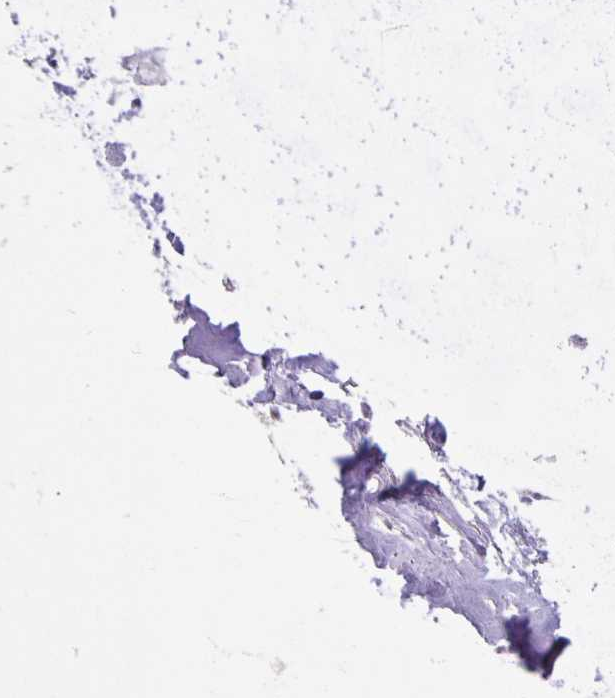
{"staining": {"intensity": "negative", "quantity": "none", "location": "none"}, "tissue": "adipose tissue", "cell_type": "Adipocytes", "image_type": "normal", "snomed": [{"axis": "morphology", "description": "Normal tissue, NOS"}, {"axis": "topography", "description": "Lymph node"}, {"axis": "topography", "description": "Cartilage tissue"}, {"axis": "topography", "description": "Nasopharynx"}], "caption": "This image is of normal adipose tissue stained with immunohistochemistry to label a protein in brown with the nuclei are counter-stained blue. There is no staining in adipocytes. (Immunohistochemistry, brightfield microscopy, high magnification).", "gene": "ARVCF", "patient": {"sex": "male", "age": 63}}